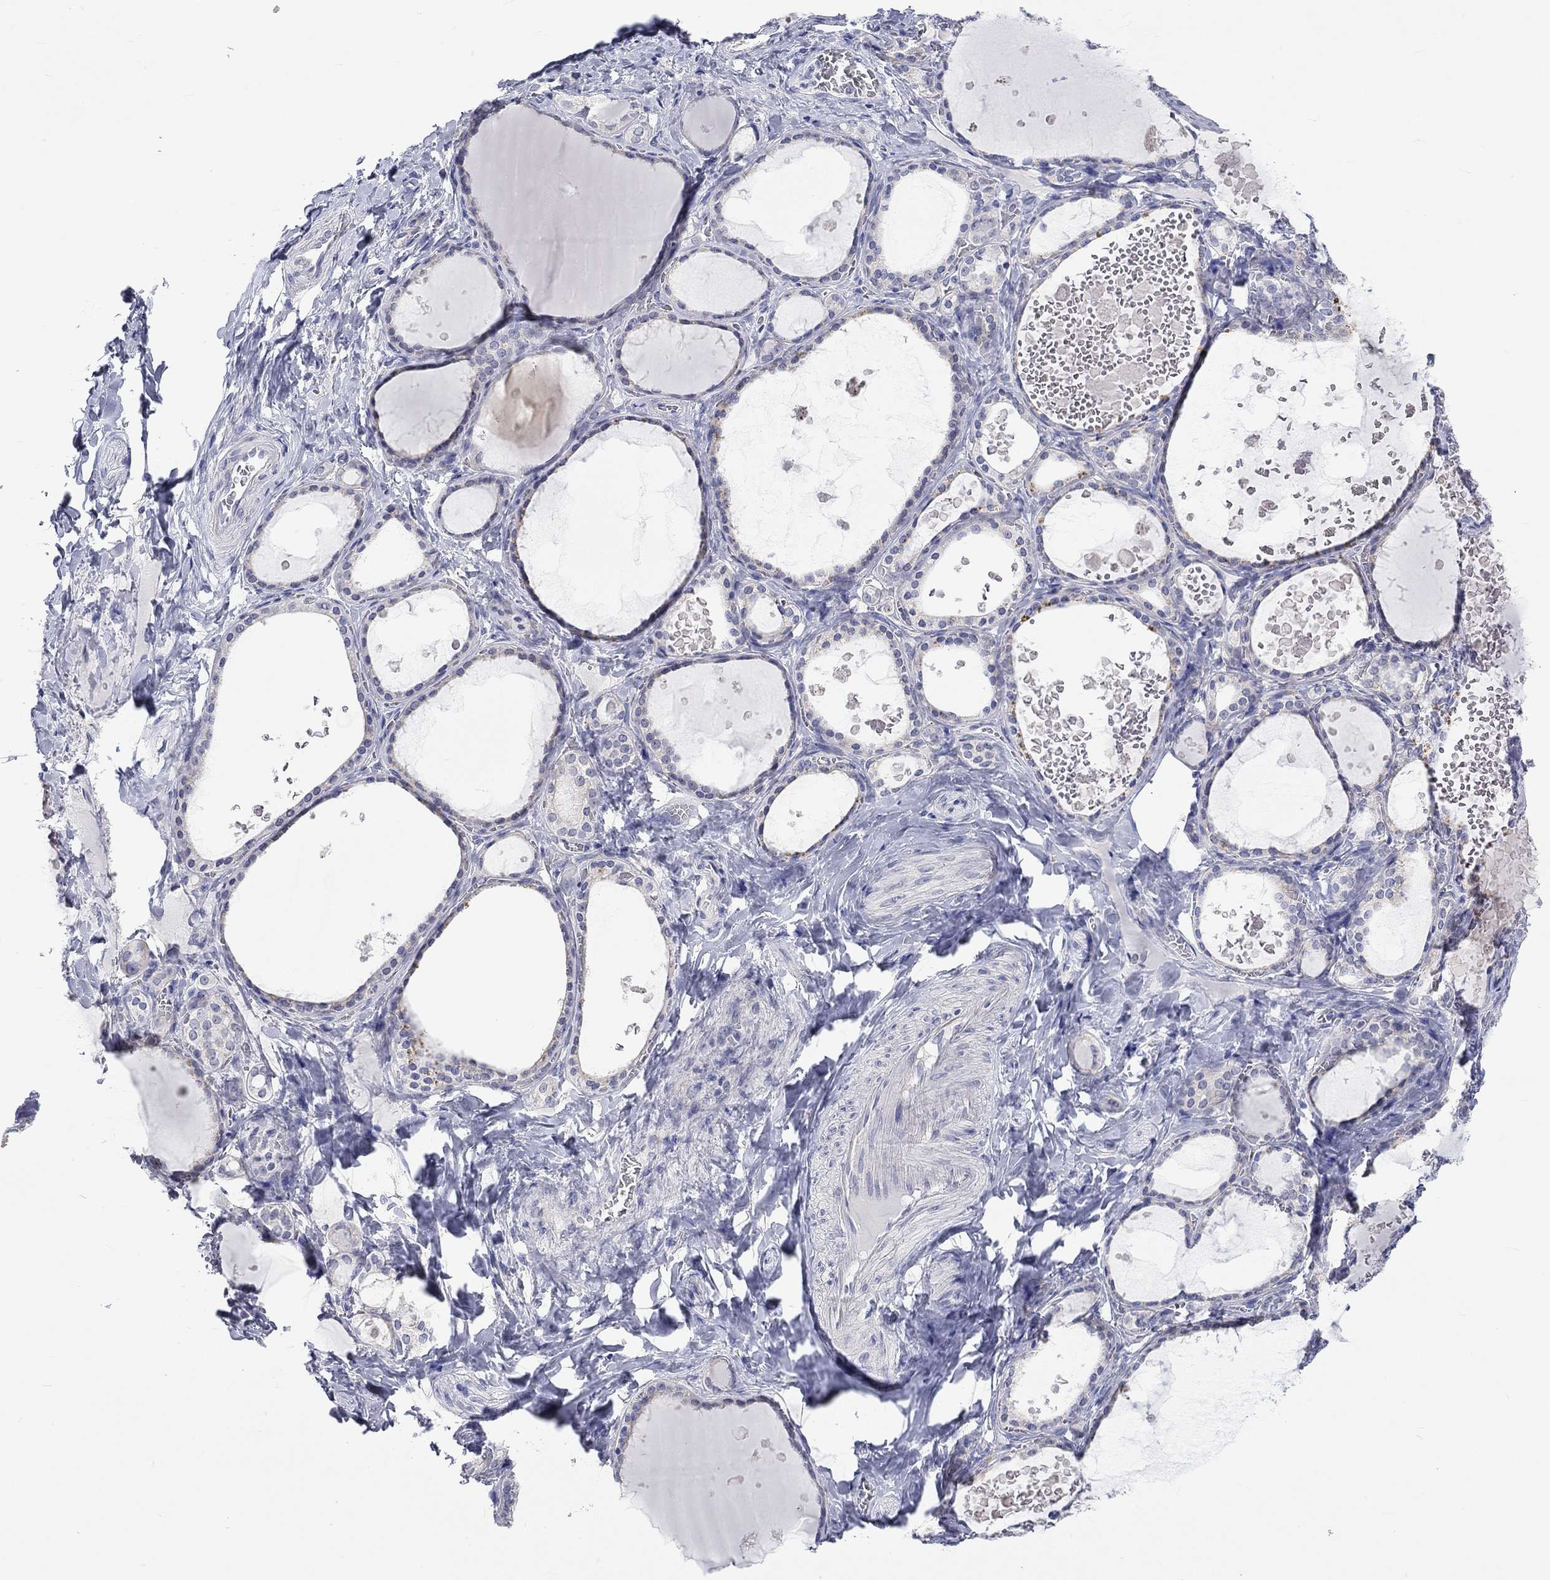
{"staining": {"intensity": "negative", "quantity": "none", "location": "none"}, "tissue": "thyroid gland", "cell_type": "Glandular cells", "image_type": "normal", "snomed": [{"axis": "morphology", "description": "Normal tissue, NOS"}, {"axis": "topography", "description": "Thyroid gland"}], "caption": "Immunohistochemical staining of normal human thyroid gland displays no significant positivity in glandular cells.", "gene": "CERS1", "patient": {"sex": "female", "age": 56}}